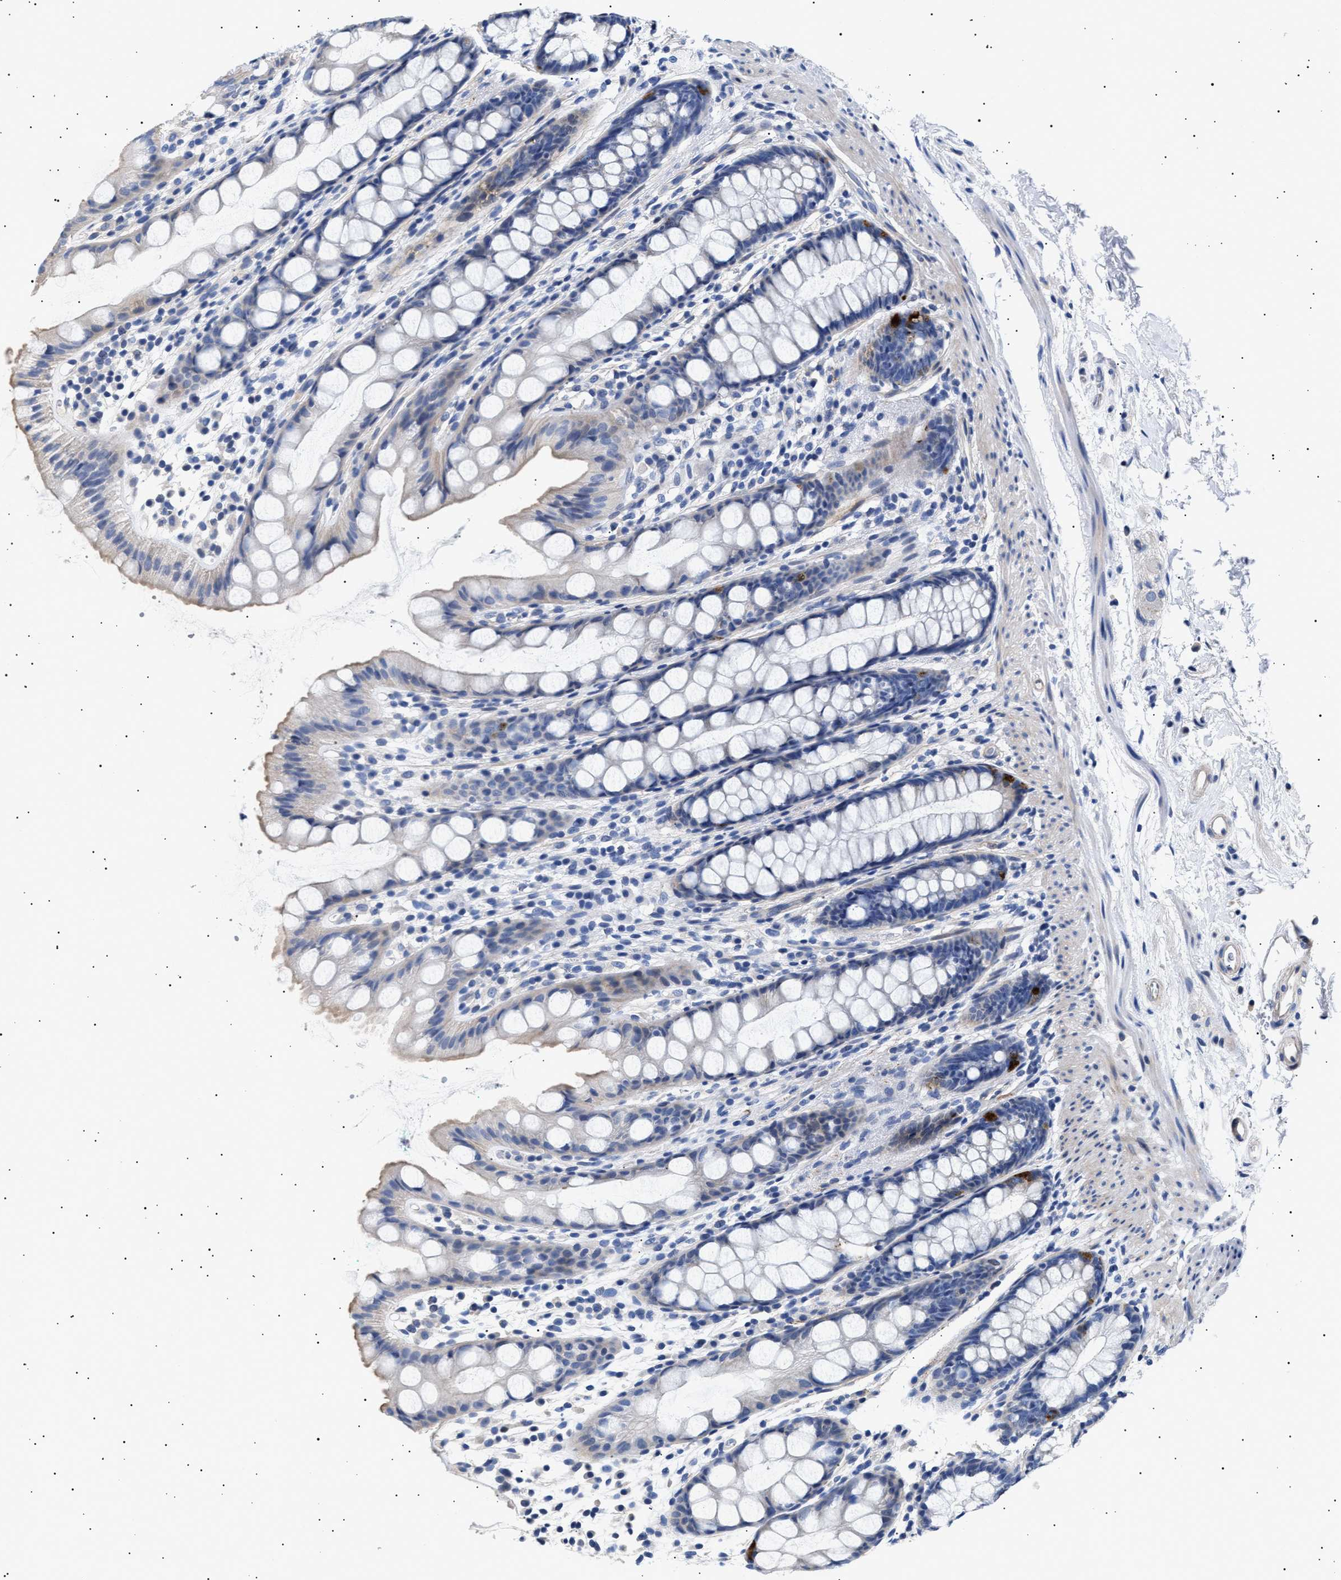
{"staining": {"intensity": "negative", "quantity": "none", "location": "none"}, "tissue": "rectum", "cell_type": "Glandular cells", "image_type": "normal", "snomed": [{"axis": "morphology", "description": "Normal tissue, NOS"}, {"axis": "topography", "description": "Rectum"}], "caption": "Immunohistochemistry photomicrograph of unremarkable human rectum stained for a protein (brown), which reveals no positivity in glandular cells. (Immunohistochemistry, brightfield microscopy, high magnification).", "gene": "HEMGN", "patient": {"sex": "female", "age": 65}}